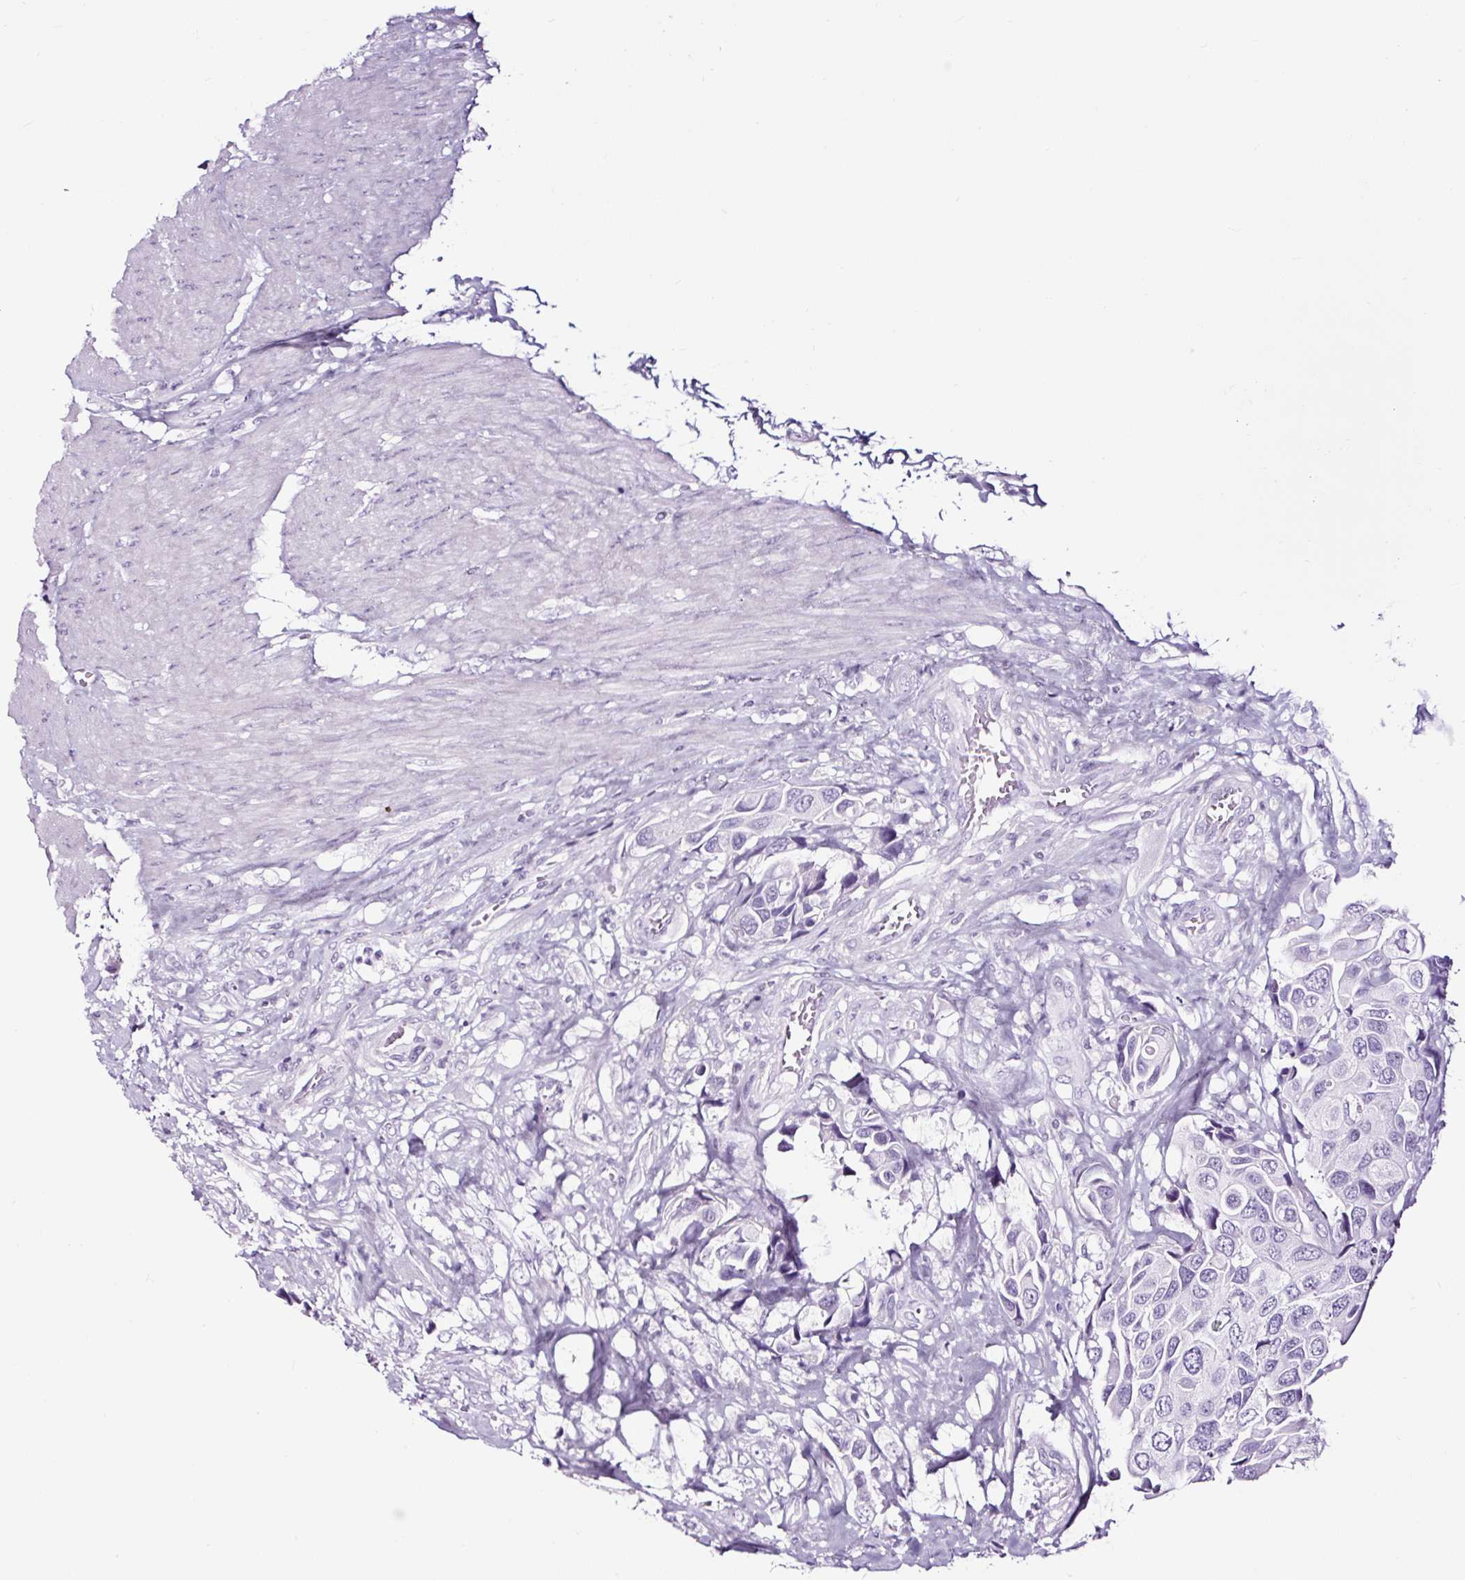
{"staining": {"intensity": "negative", "quantity": "none", "location": "none"}, "tissue": "urothelial cancer", "cell_type": "Tumor cells", "image_type": "cancer", "snomed": [{"axis": "morphology", "description": "Urothelial carcinoma, High grade"}, {"axis": "topography", "description": "Urinary bladder"}], "caption": "This histopathology image is of urothelial cancer stained with immunohistochemistry to label a protein in brown with the nuclei are counter-stained blue. There is no positivity in tumor cells.", "gene": "NPHS2", "patient": {"sex": "male", "age": 74}}